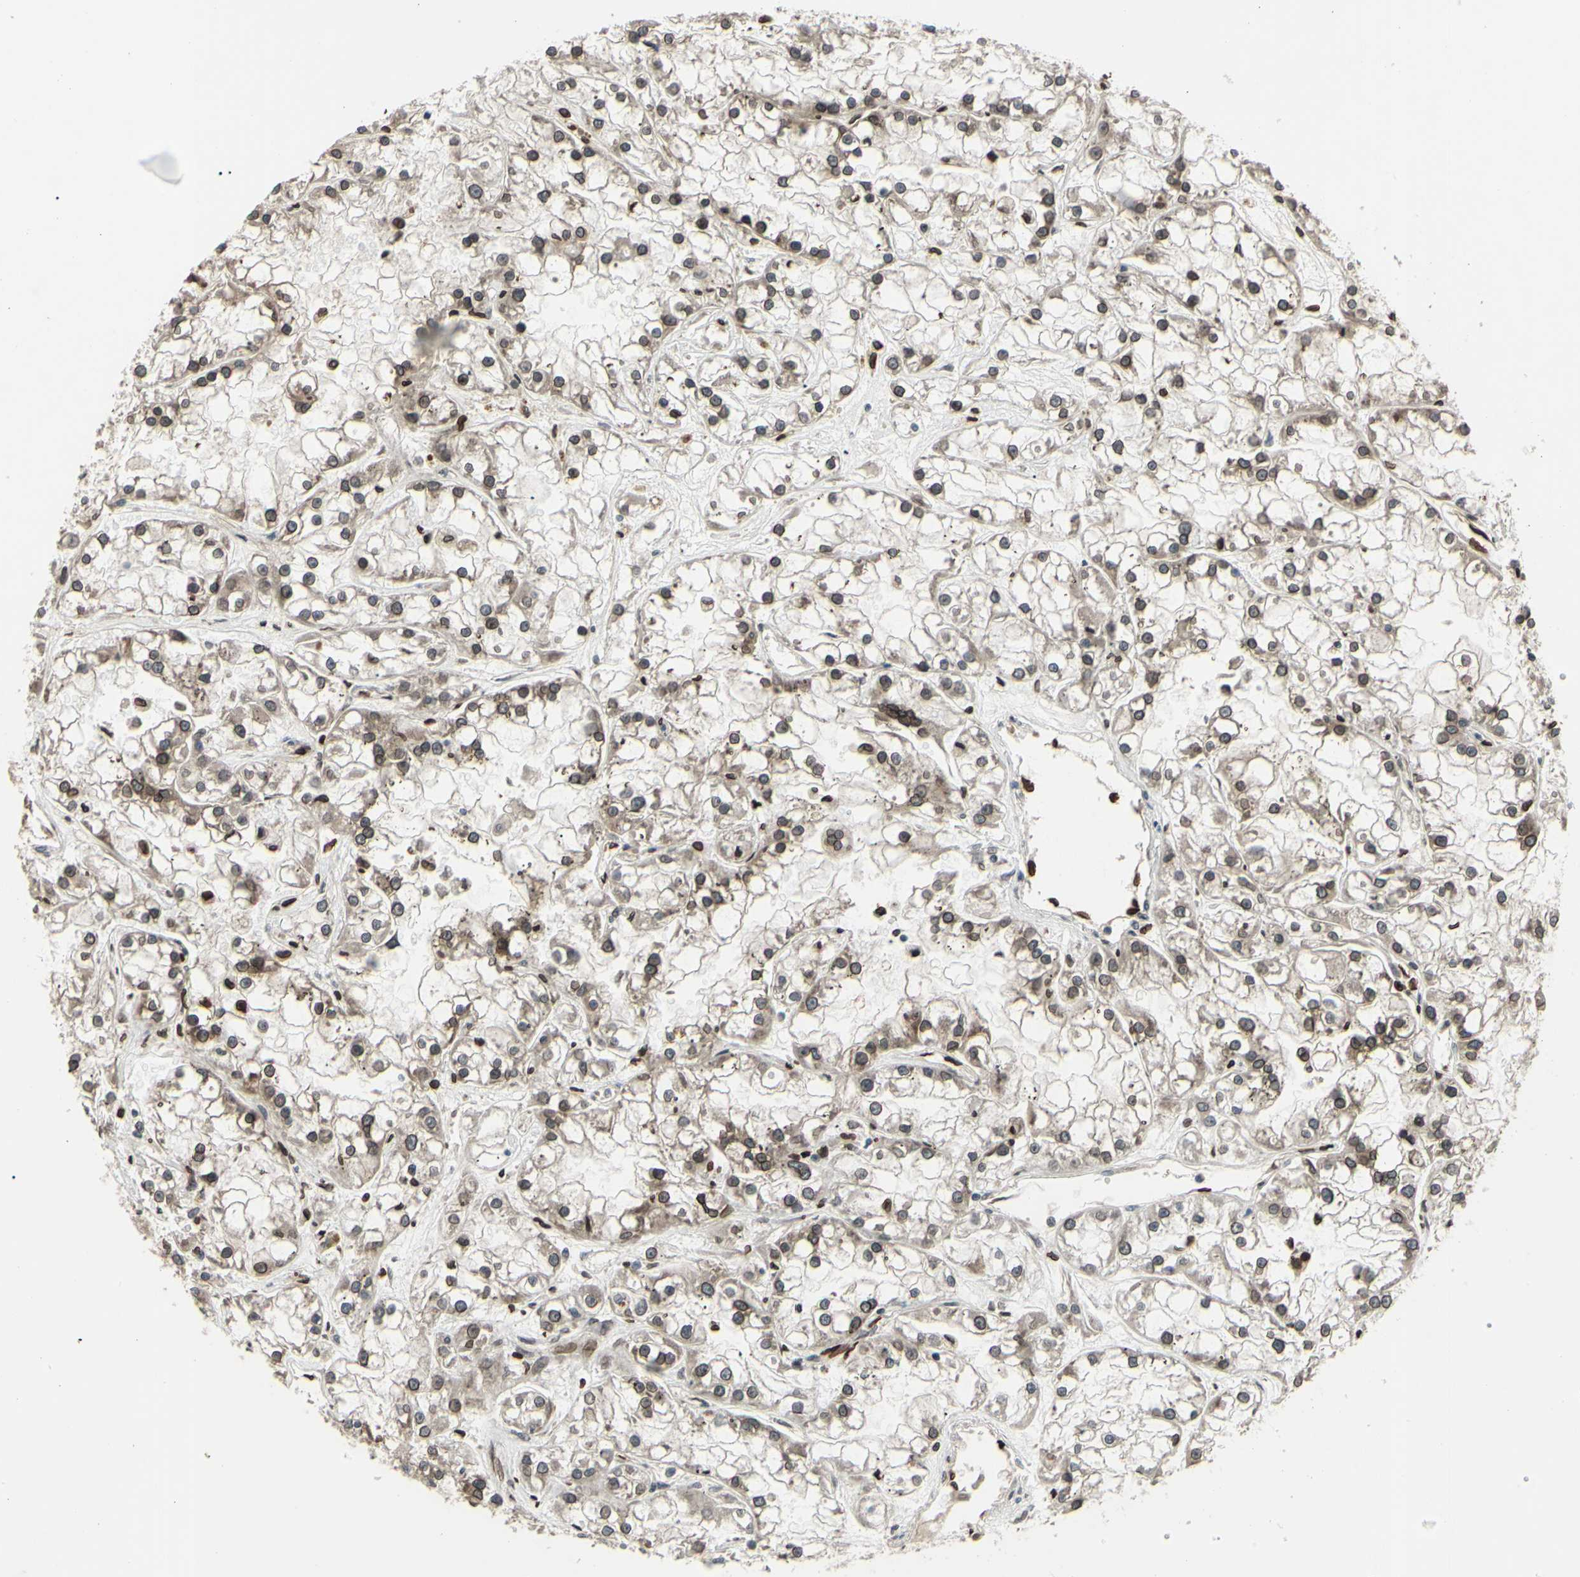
{"staining": {"intensity": "weak", "quantity": "25%-75%", "location": "cytoplasmic/membranous,nuclear"}, "tissue": "renal cancer", "cell_type": "Tumor cells", "image_type": "cancer", "snomed": [{"axis": "morphology", "description": "Adenocarcinoma, NOS"}, {"axis": "topography", "description": "Kidney"}], "caption": "Weak cytoplasmic/membranous and nuclear protein staining is present in about 25%-75% of tumor cells in renal cancer (adenocarcinoma).", "gene": "MLF2", "patient": {"sex": "female", "age": 52}}